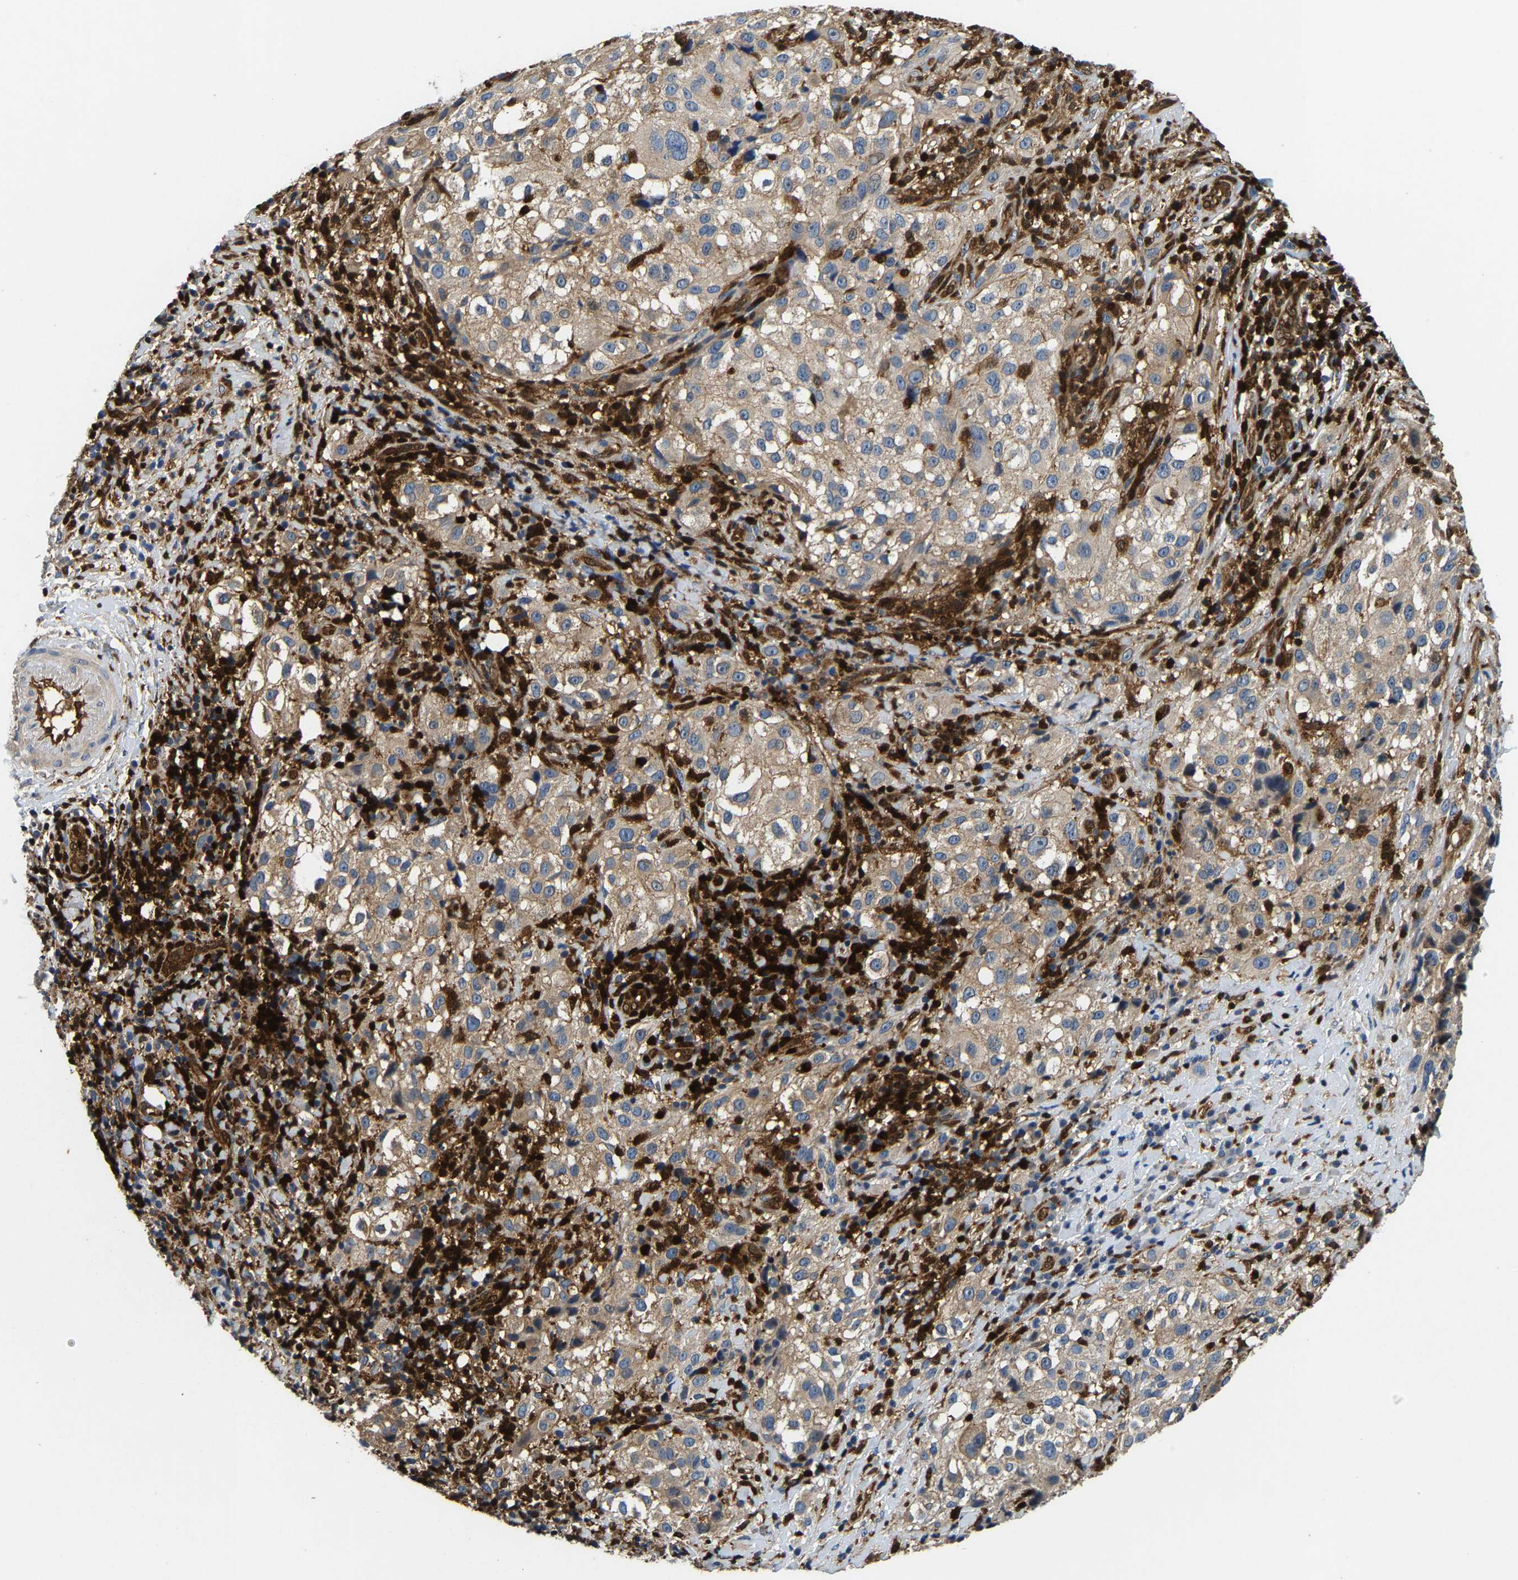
{"staining": {"intensity": "weak", "quantity": ">75%", "location": "cytoplasmic/membranous"}, "tissue": "melanoma", "cell_type": "Tumor cells", "image_type": "cancer", "snomed": [{"axis": "morphology", "description": "Necrosis, NOS"}, {"axis": "morphology", "description": "Malignant melanoma, NOS"}, {"axis": "topography", "description": "Skin"}], "caption": "Melanoma stained with DAB (3,3'-diaminobenzidine) immunohistochemistry shows low levels of weak cytoplasmic/membranous positivity in about >75% of tumor cells. (Stains: DAB in brown, nuclei in blue, Microscopy: brightfield microscopy at high magnification).", "gene": "GIMAP7", "patient": {"sex": "female", "age": 87}}